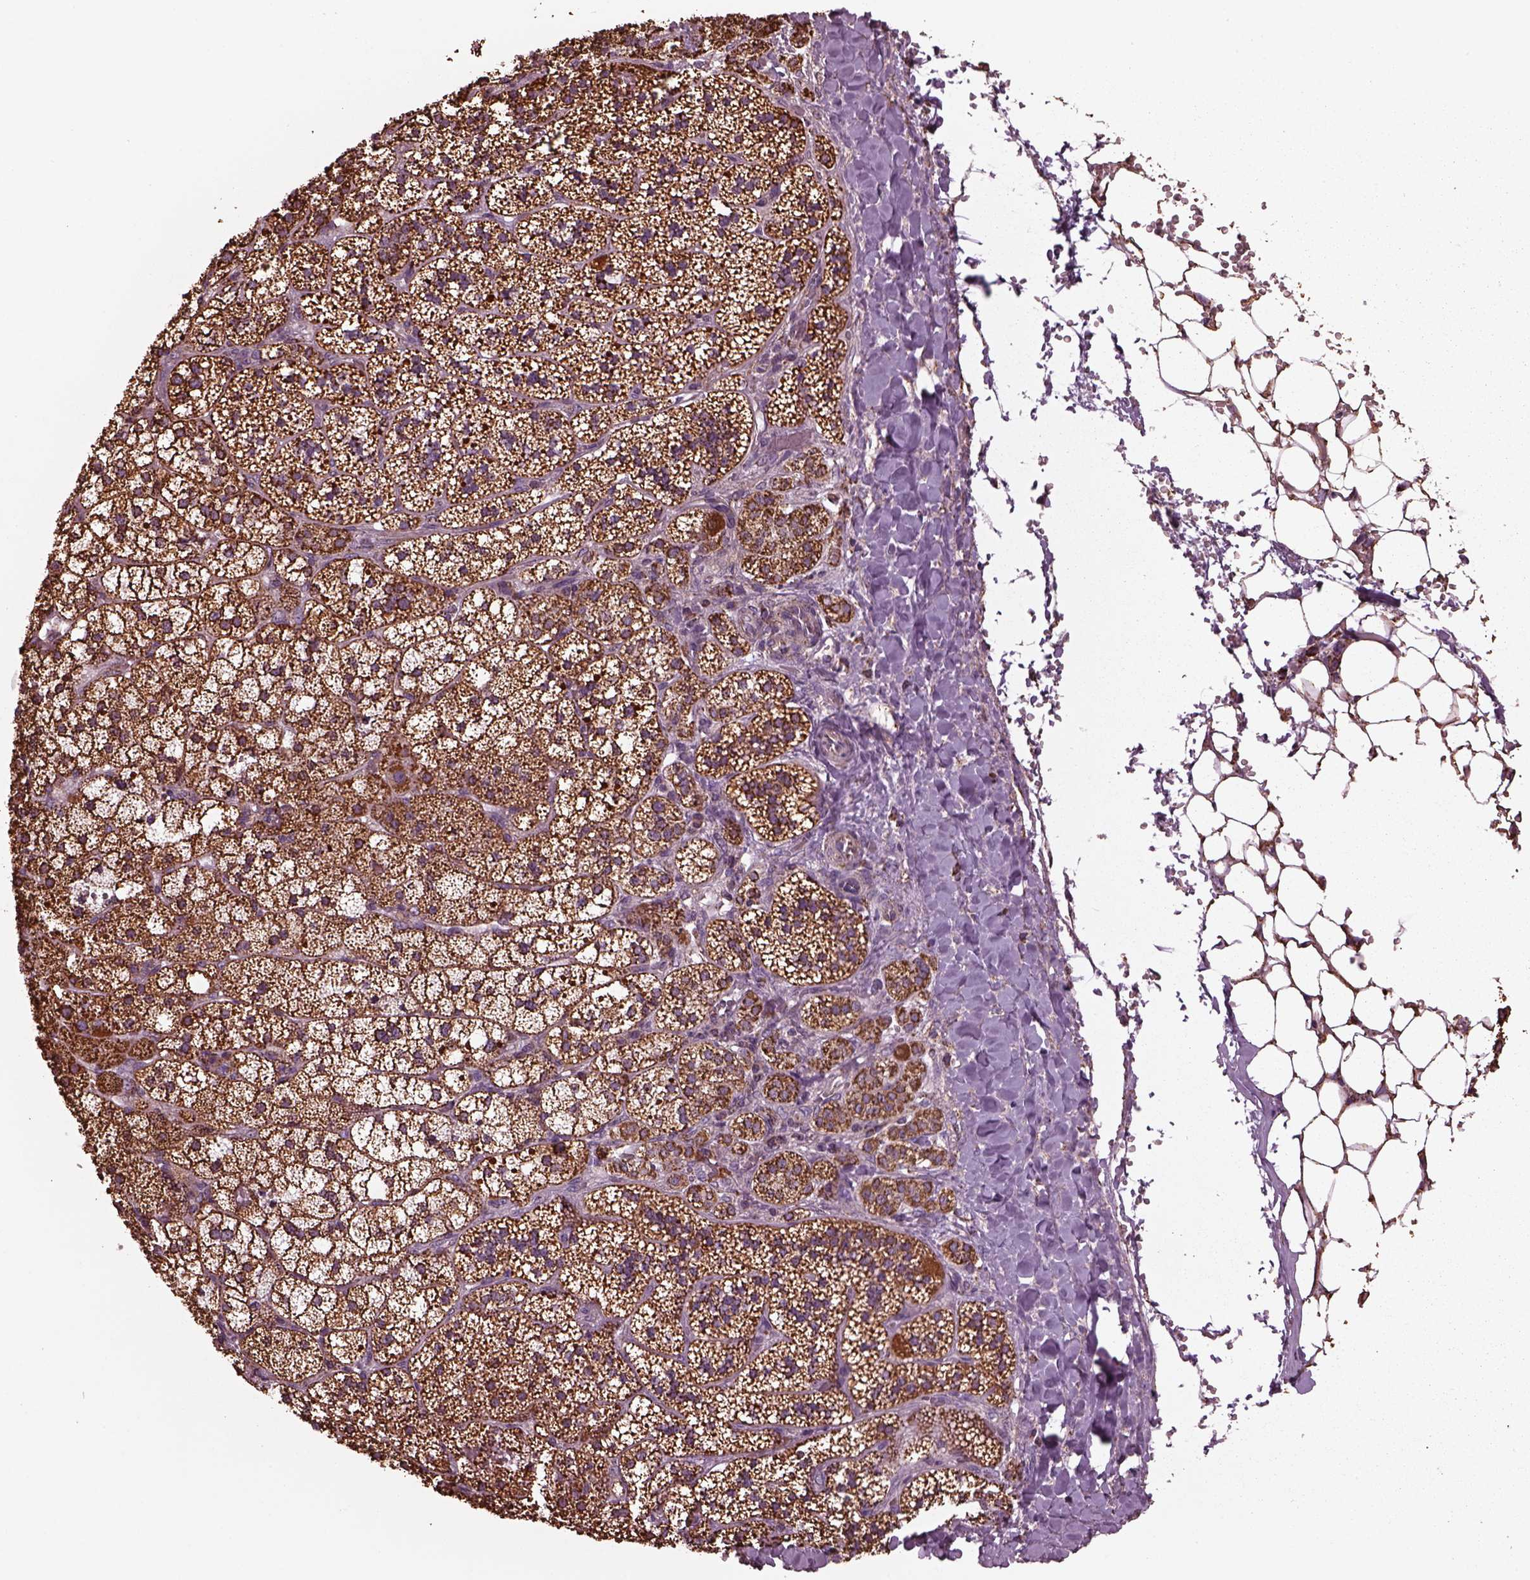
{"staining": {"intensity": "strong", "quantity": ">75%", "location": "cytoplasmic/membranous"}, "tissue": "adrenal gland", "cell_type": "Glandular cells", "image_type": "normal", "snomed": [{"axis": "morphology", "description": "Normal tissue, NOS"}, {"axis": "topography", "description": "Adrenal gland"}], "caption": "Strong cytoplasmic/membranous positivity is identified in approximately >75% of glandular cells in benign adrenal gland.", "gene": "TMEM254", "patient": {"sex": "male", "age": 53}}